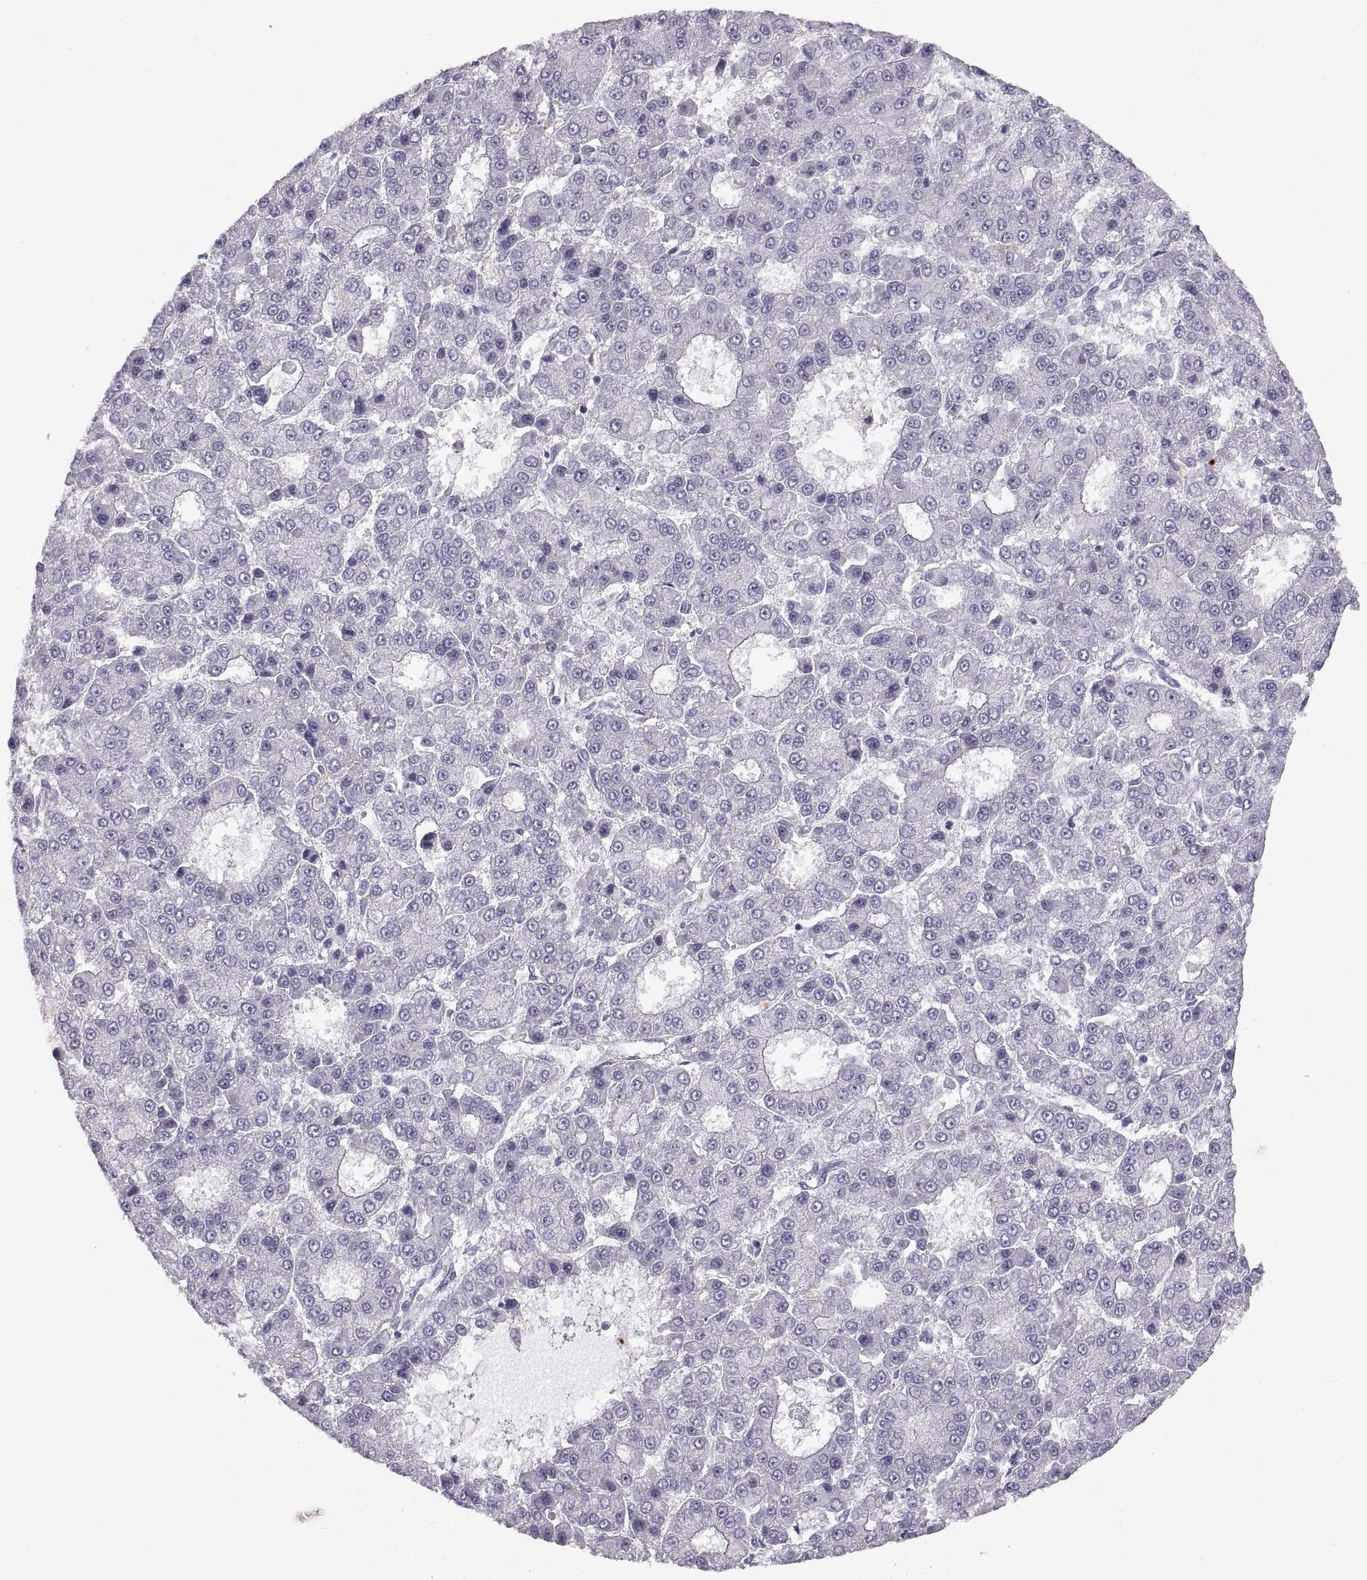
{"staining": {"intensity": "negative", "quantity": "none", "location": "none"}, "tissue": "liver cancer", "cell_type": "Tumor cells", "image_type": "cancer", "snomed": [{"axis": "morphology", "description": "Carcinoma, Hepatocellular, NOS"}, {"axis": "topography", "description": "Liver"}], "caption": "DAB (3,3'-diaminobenzidine) immunohistochemical staining of human liver hepatocellular carcinoma reveals no significant staining in tumor cells.", "gene": "CRYBB3", "patient": {"sex": "male", "age": 70}}